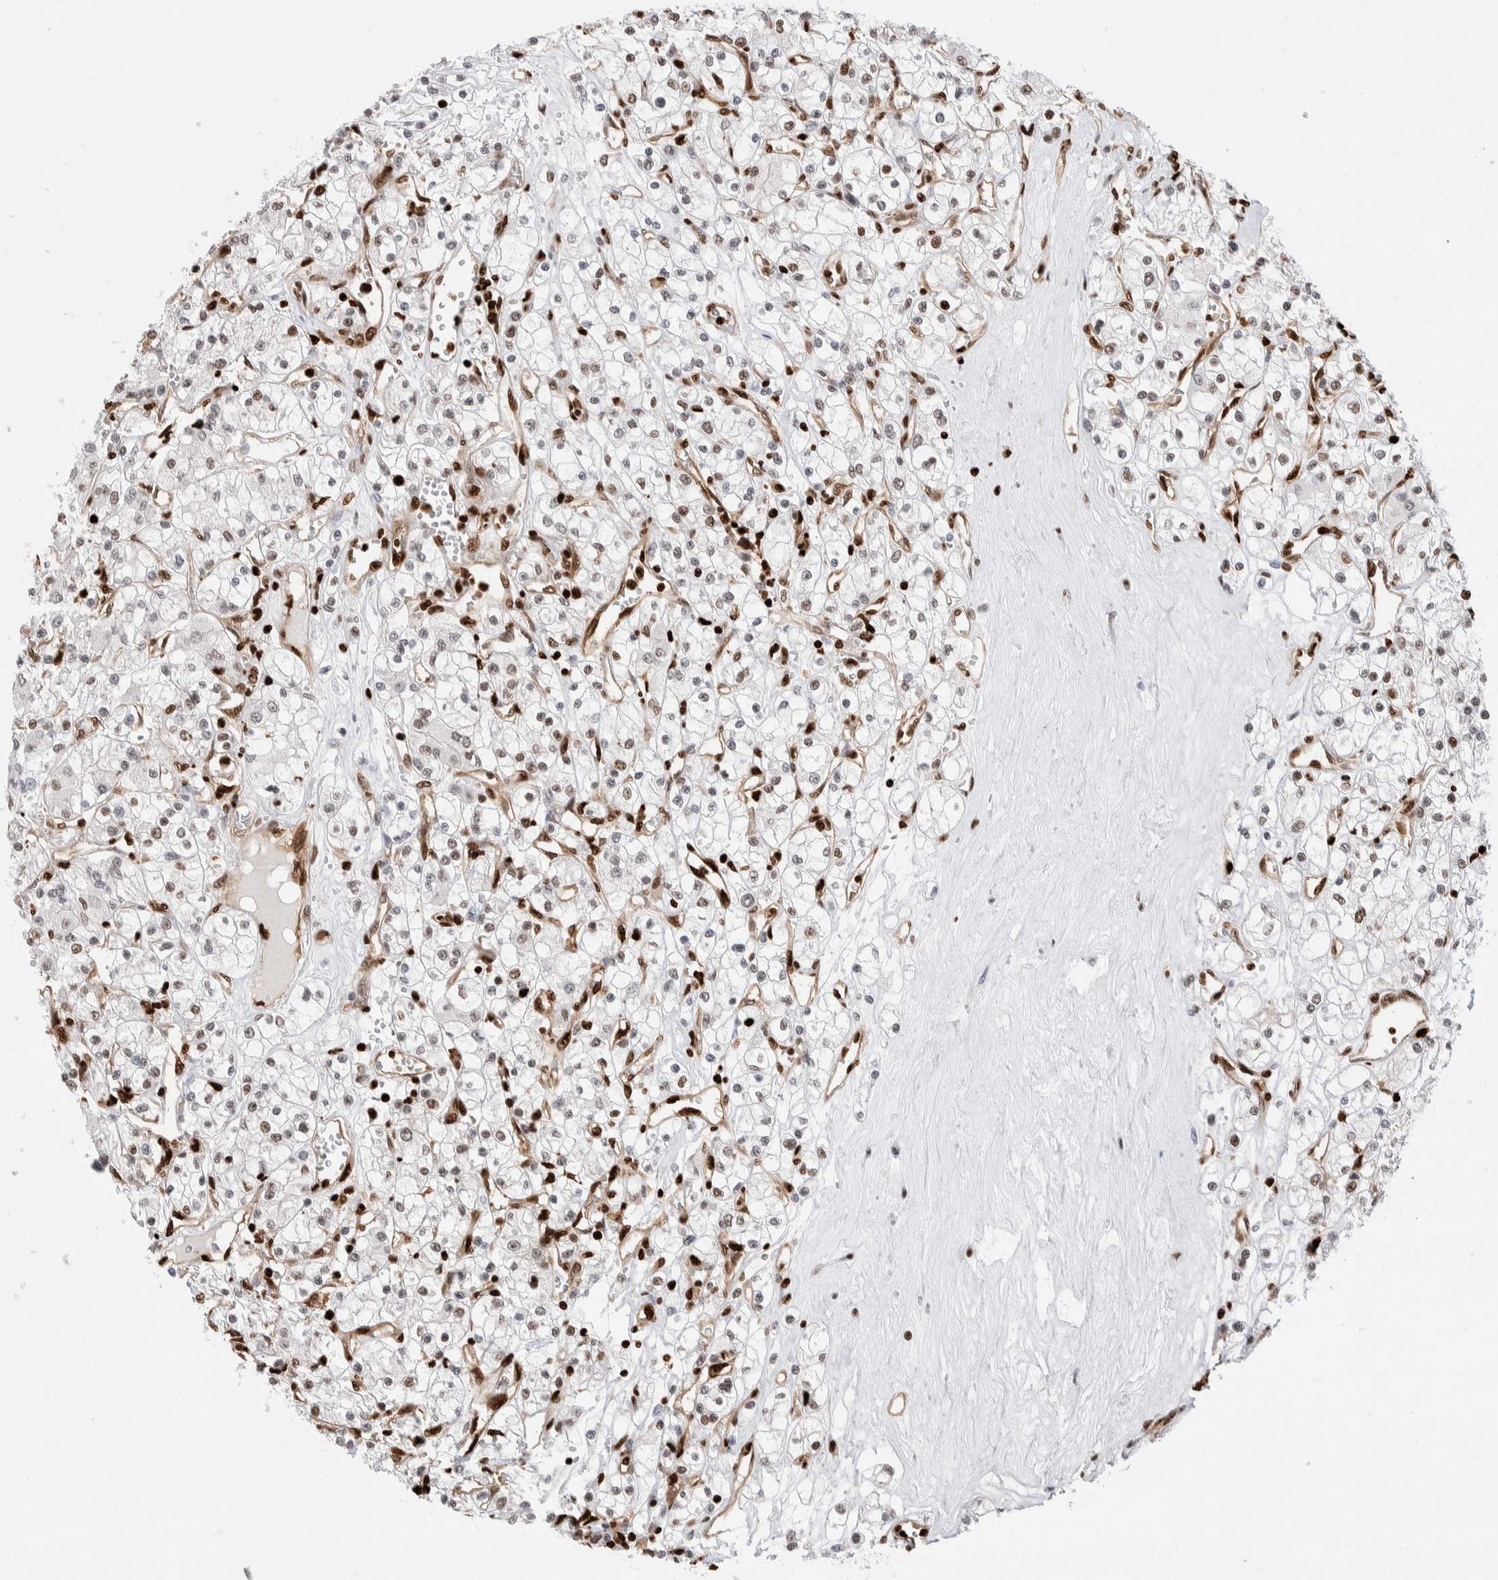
{"staining": {"intensity": "weak", "quantity": "25%-75%", "location": "nuclear"}, "tissue": "renal cancer", "cell_type": "Tumor cells", "image_type": "cancer", "snomed": [{"axis": "morphology", "description": "Adenocarcinoma, NOS"}, {"axis": "topography", "description": "Kidney"}], "caption": "This is an image of immunohistochemistry staining of renal cancer (adenocarcinoma), which shows weak positivity in the nuclear of tumor cells.", "gene": "RNASEK-C17orf49", "patient": {"sex": "female", "age": 59}}